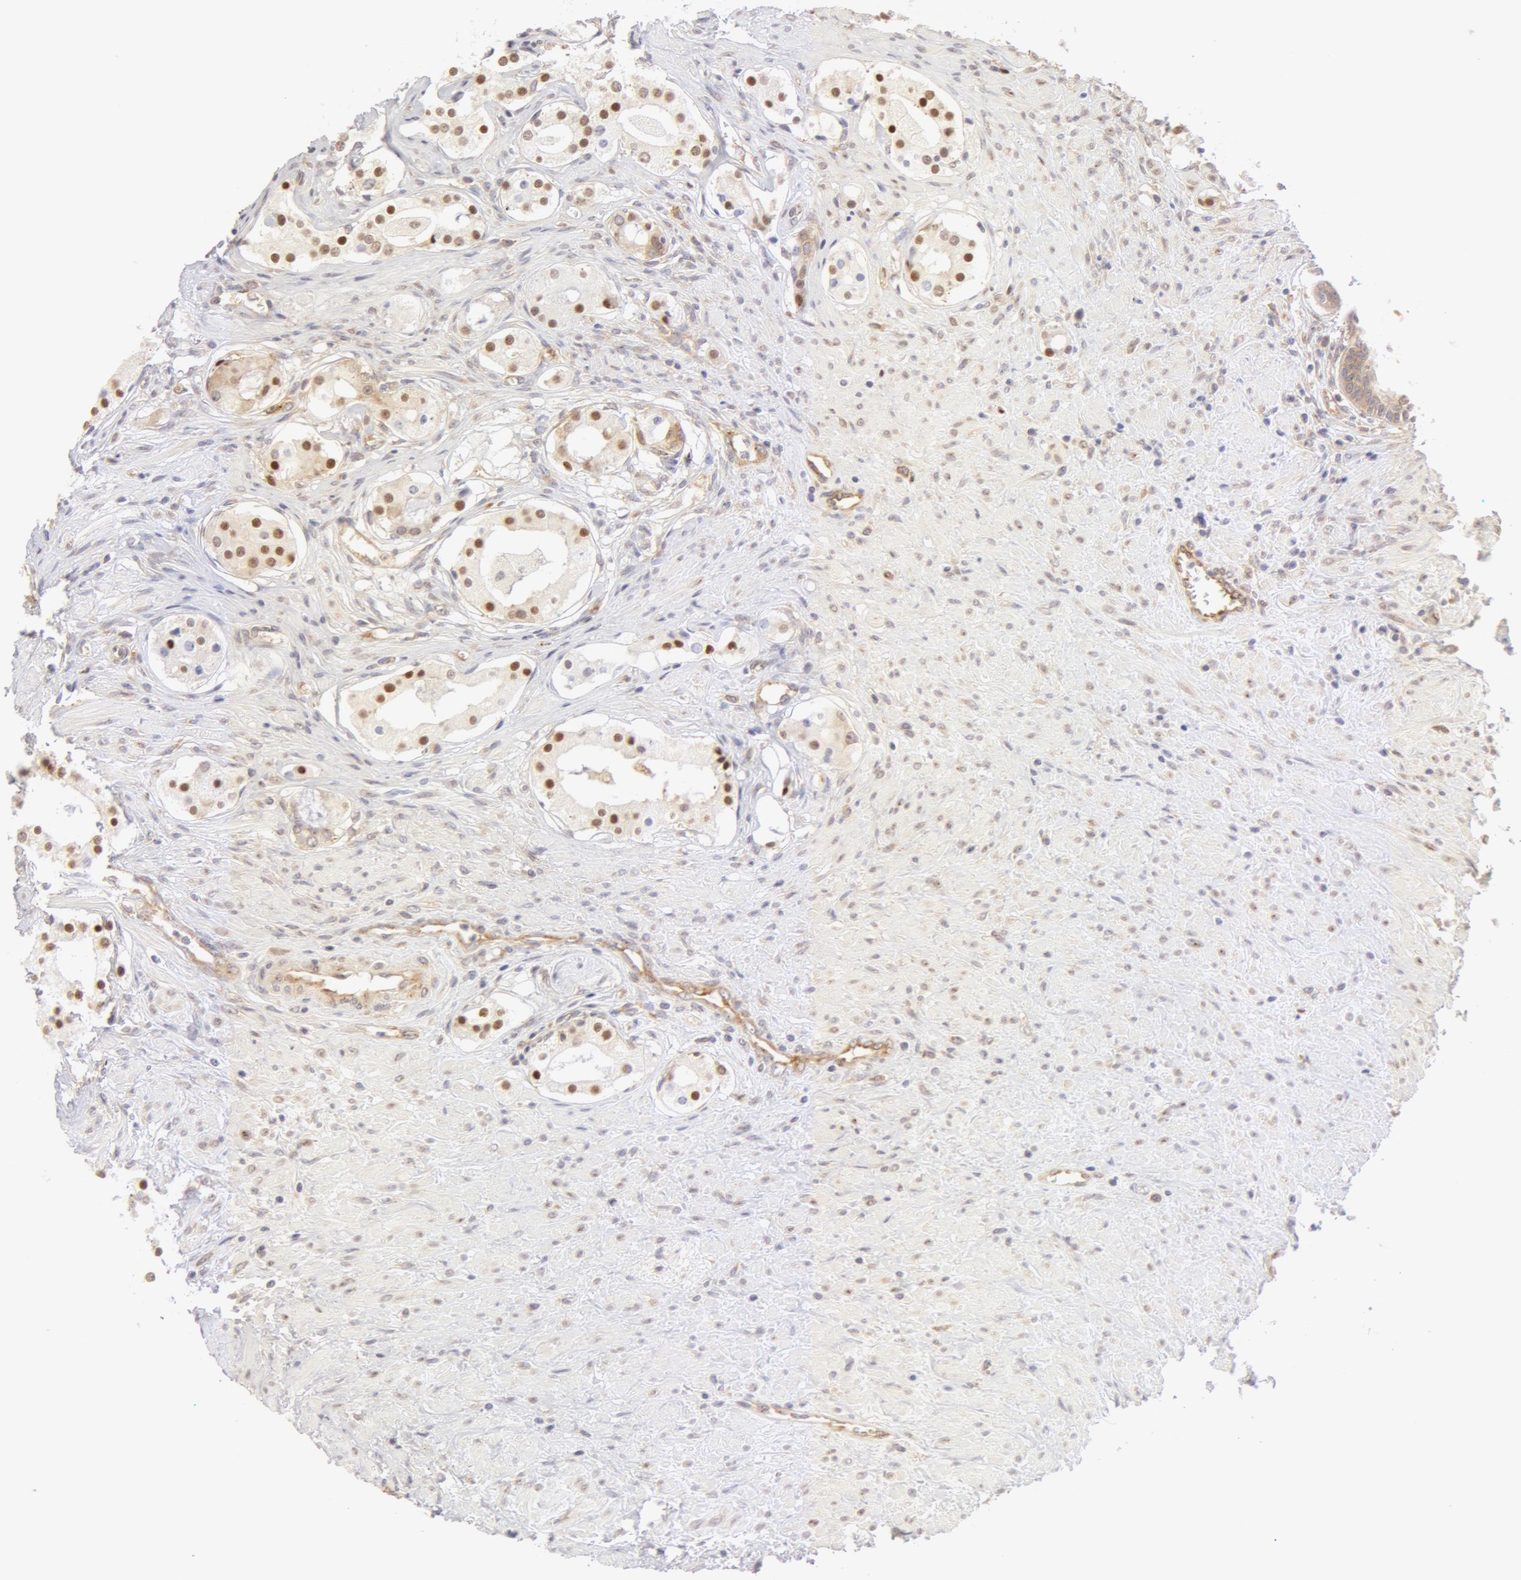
{"staining": {"intensity": "weak", "quantity": "<25%", "location": "cytoplasmic/membranous"}, "tissue": "prostate cancer", "cell_type": "Tumor cells", "image_type": "cancer", "snomed": [{"axis": "morphology", "description": "Adenocarcinoma, Medium grade"}, {"axis": "topography", "description": "Prostate"}], "caption": "Tumor cells are negative for protein expression in human prostate medium-grade adenocarcinoma. Nuclei are stained in blue.", "gene": "DDX3Y", "patient": {"sex": "male", "age": 73}}